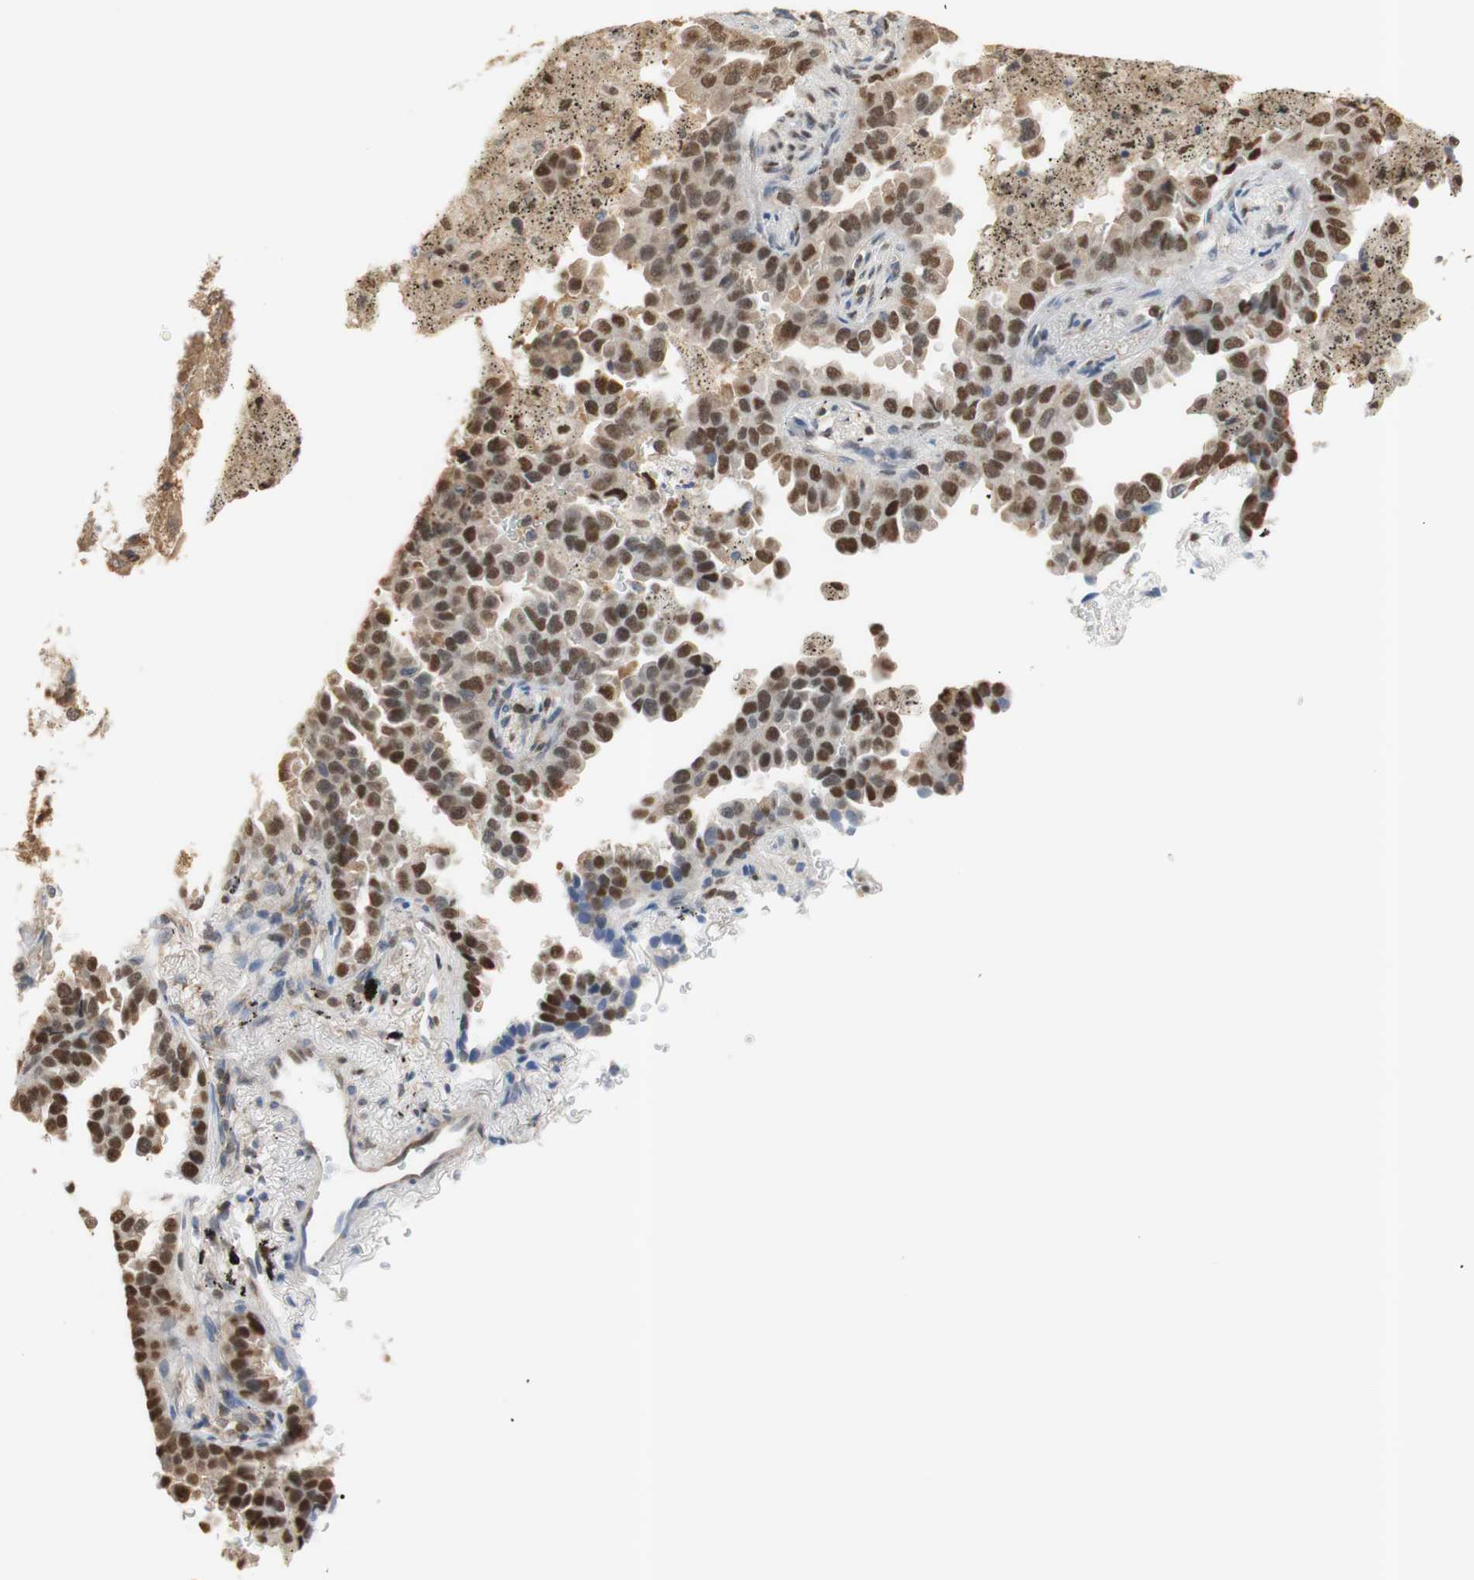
{"staining": {"intensity": "moderate", "quantity": ">75%", "location": "cytoplasmic/membranous,nuclear"}, "tissue": "lung cancer", "cell_type": "Tumor cells", "image_type": "cancer", "snomed": [{"axis": "morphology", "description": "Normal tissue, NOS"}, {"axis": "morphology", "description": "Adenocarcinoma, NOS"}, {"axis": "topography", "description": "Lung"}], "caption": "Protein expression analysis of human adenocarcinoma (lung) reveals moderate cytoplasmic/membranous and nuclear positivity in about >75% of tumor cells.", "gene": "NAP1L4", "patient": {"sex": "male", "age": 59}}